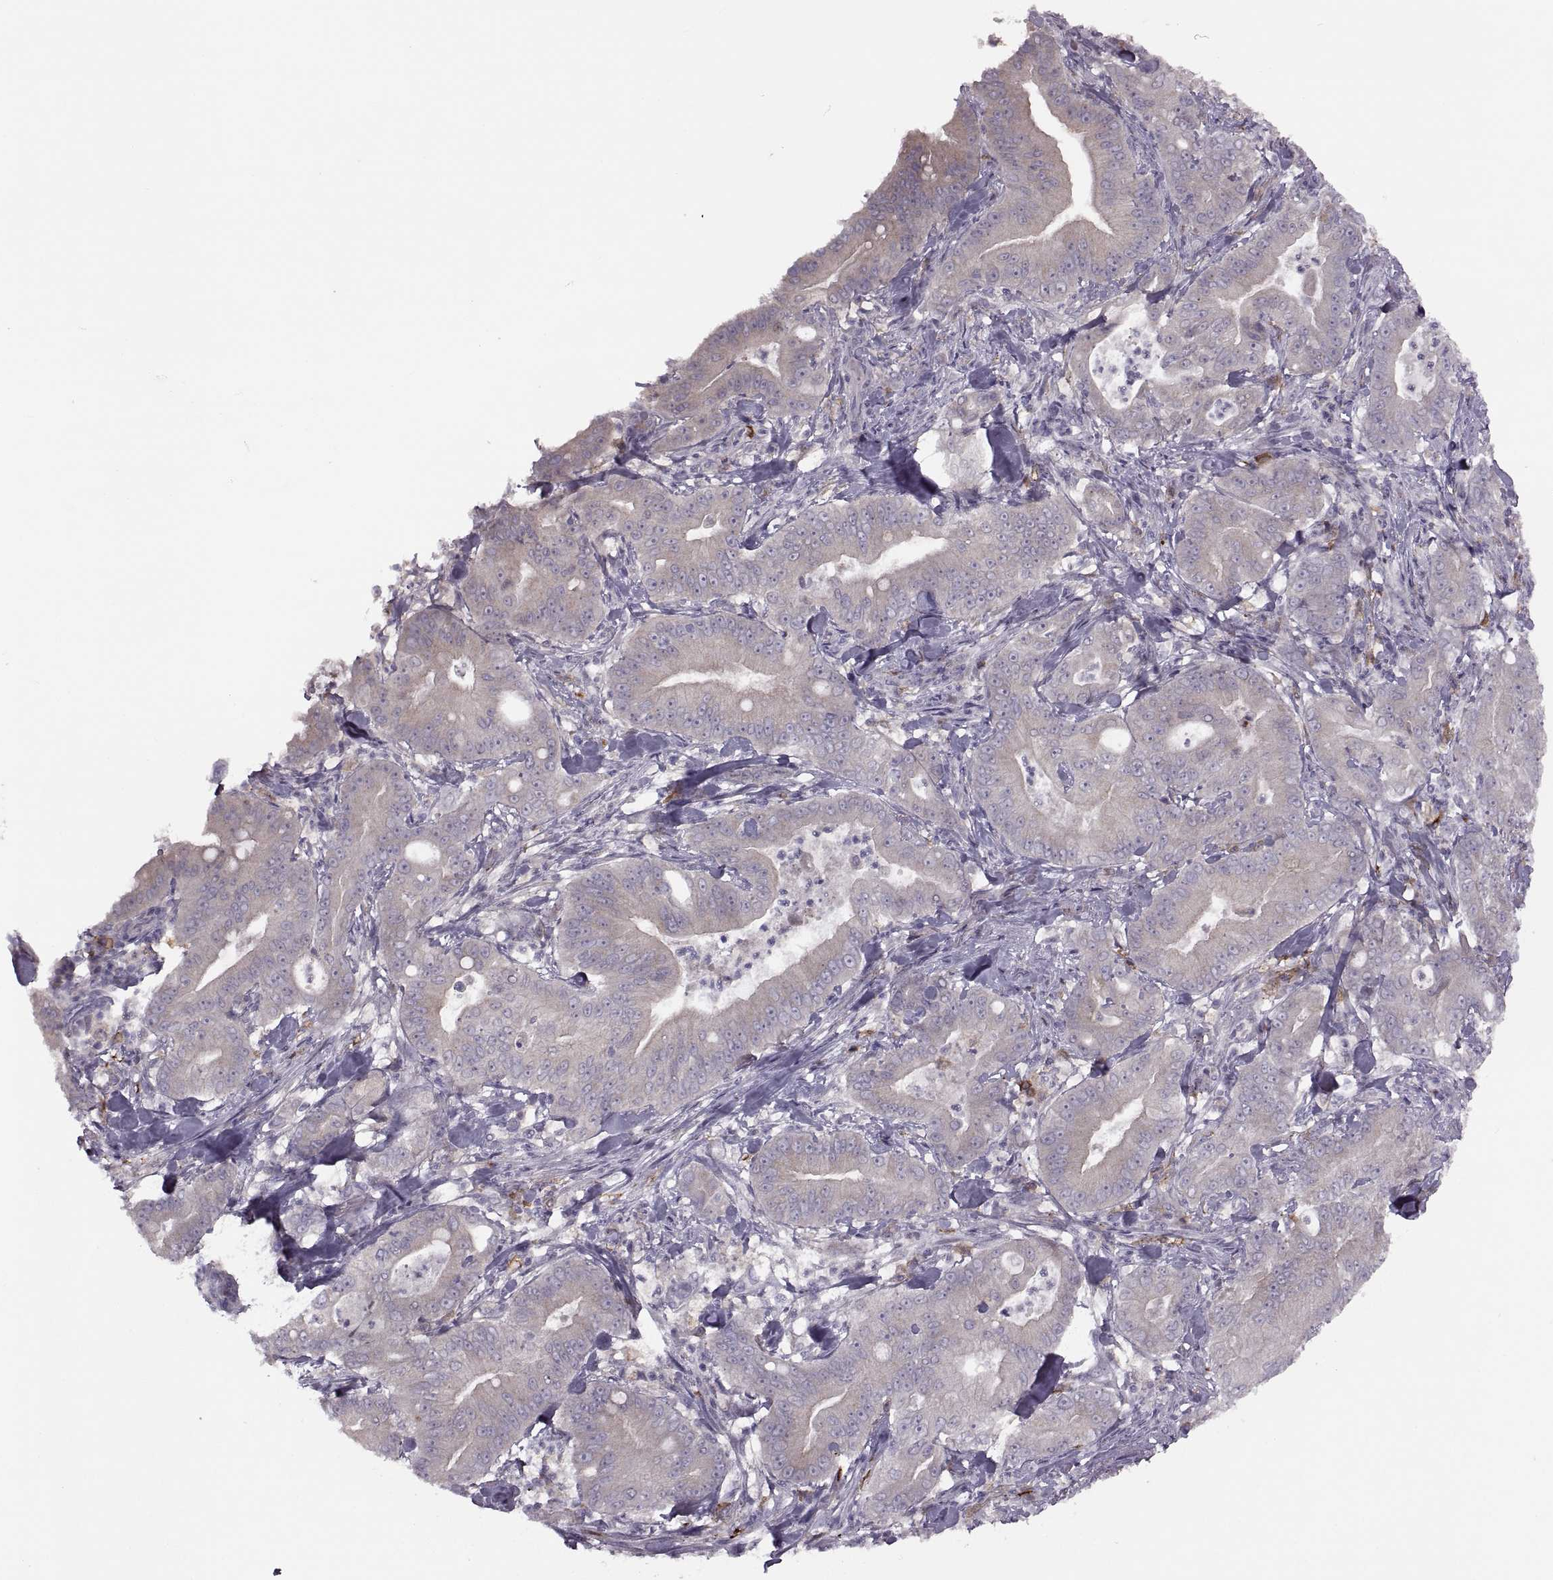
{"staining": {"intensity": "weak", "quantity": "25%-75%", "location": "cytoplasmic/membranous"}, "tissue": "pancreatic cancer", "cell_type": "Tumor cells", "image_type": "cancer", "snomed": [{"axis": "morphology", "description": "Adenocarcinoma, NOS"}, {"axis": "topography", "description": "Pancreas"}], "caption": "Immunohistochemical staining of adenocarcinoma (pancreatic) reveals weak cytoplasmic/membranous protein positivity in approximately 25%-75% of tumor cells.", "gene": "H2AP", "patient": {"sex": "male", "age": 71}}